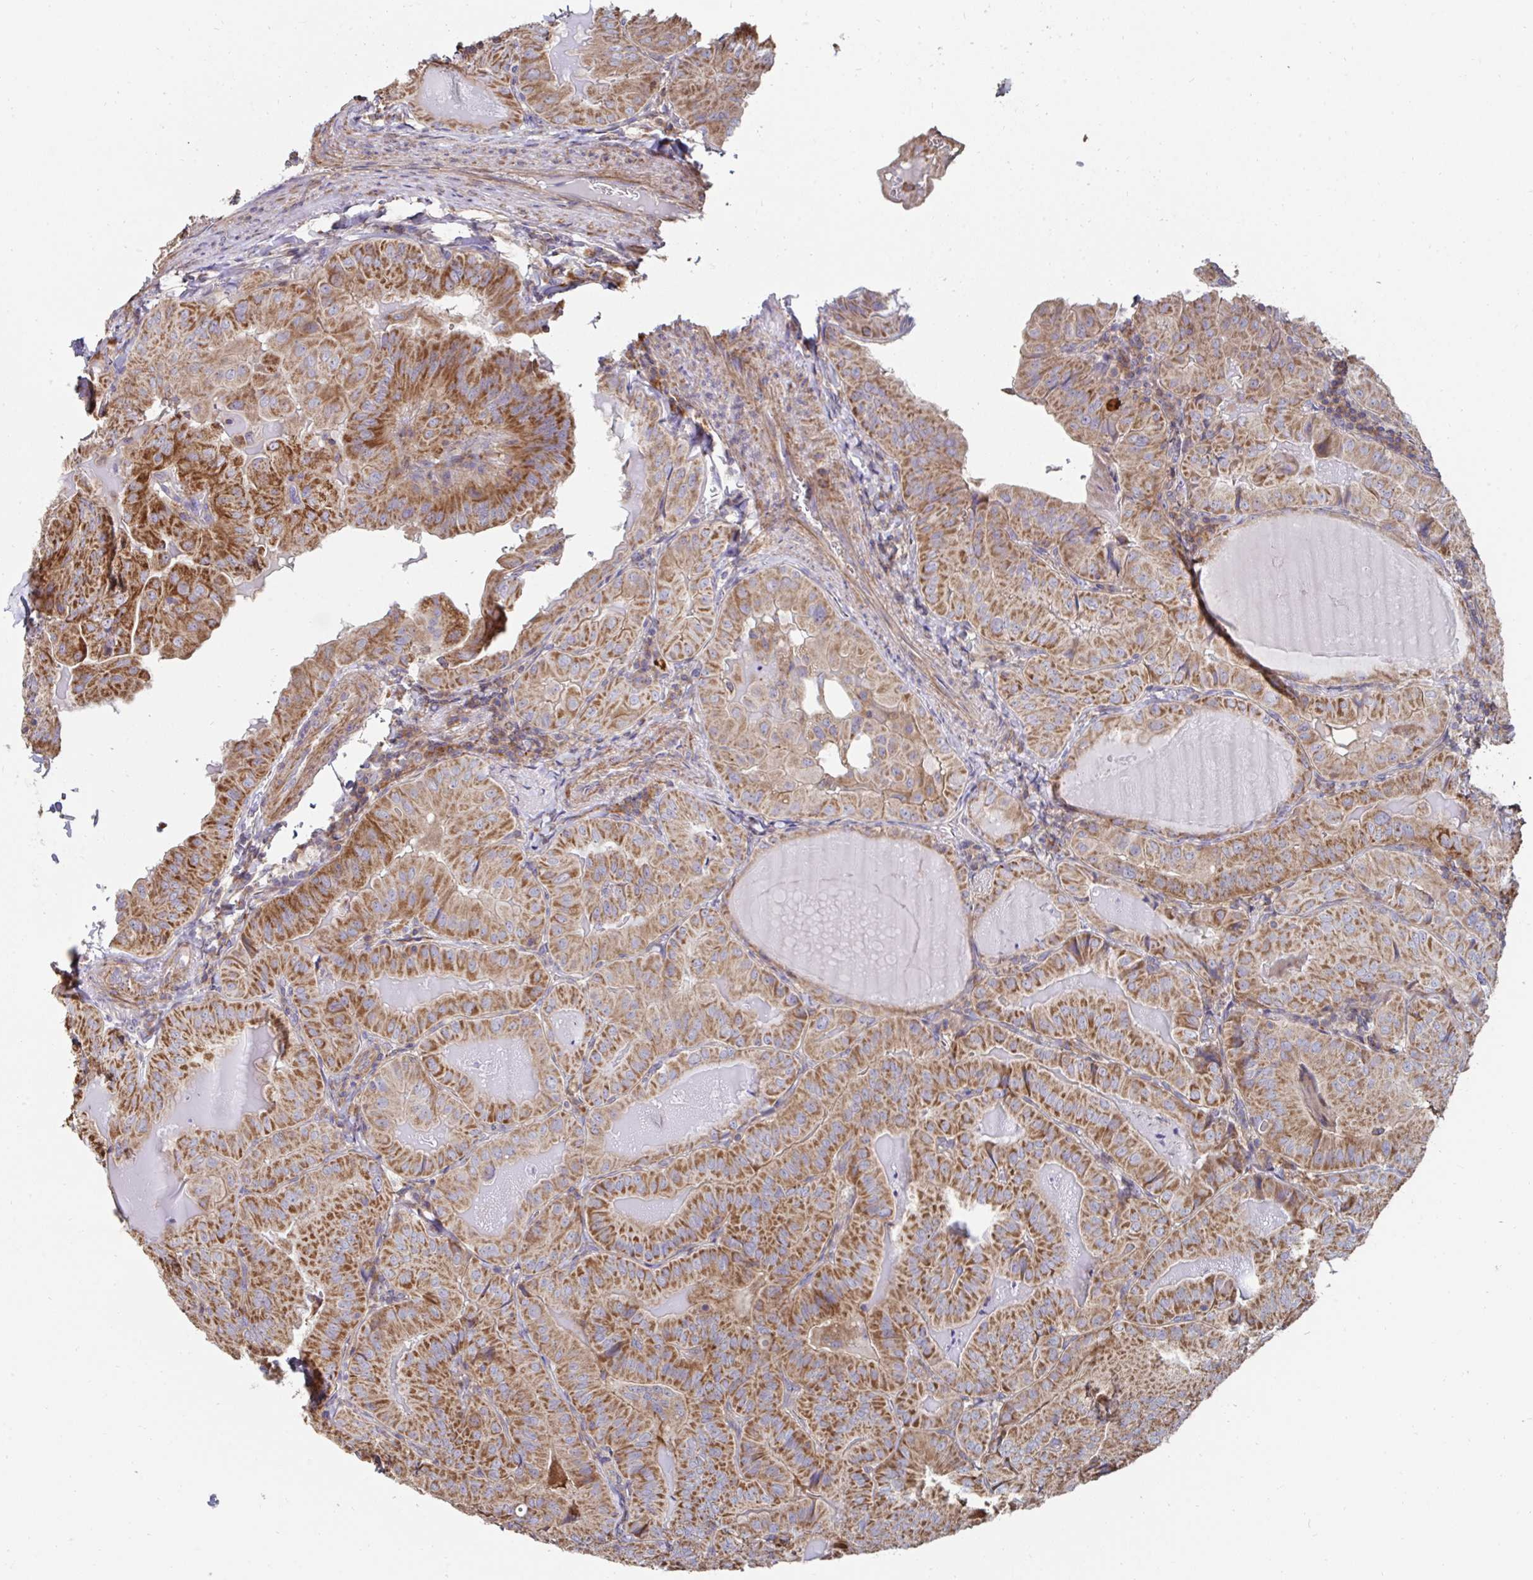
{"staining": {"intensity": "moderate", "quantity": ">75%", "location": "cytoplasmic/membranous"}, "tissue": "thyroid cancer", "cell_type": "Tumor cells", "image_type": "cancer", "snomed": [{"axis": "morphology", "description": "Papillary adenocarcinoma, NOS"}, {"axis": "topography", "description": "Thyroid gland"}], "caption": "DAB (3,3'-diaminobenzidine) immunohistochemical staining of human thyroid cancer (papillary adenocarcinoma) shows moderate cytoplasmic/membranous protein staining in about >75% of tumor cells. The staining was performed using DAB, with brown indicating positive protein expression. Nuclei are stained blue with hematoxylin.", "gene": "DZANK1", "patient": {"sex": "female", "age": 68}}